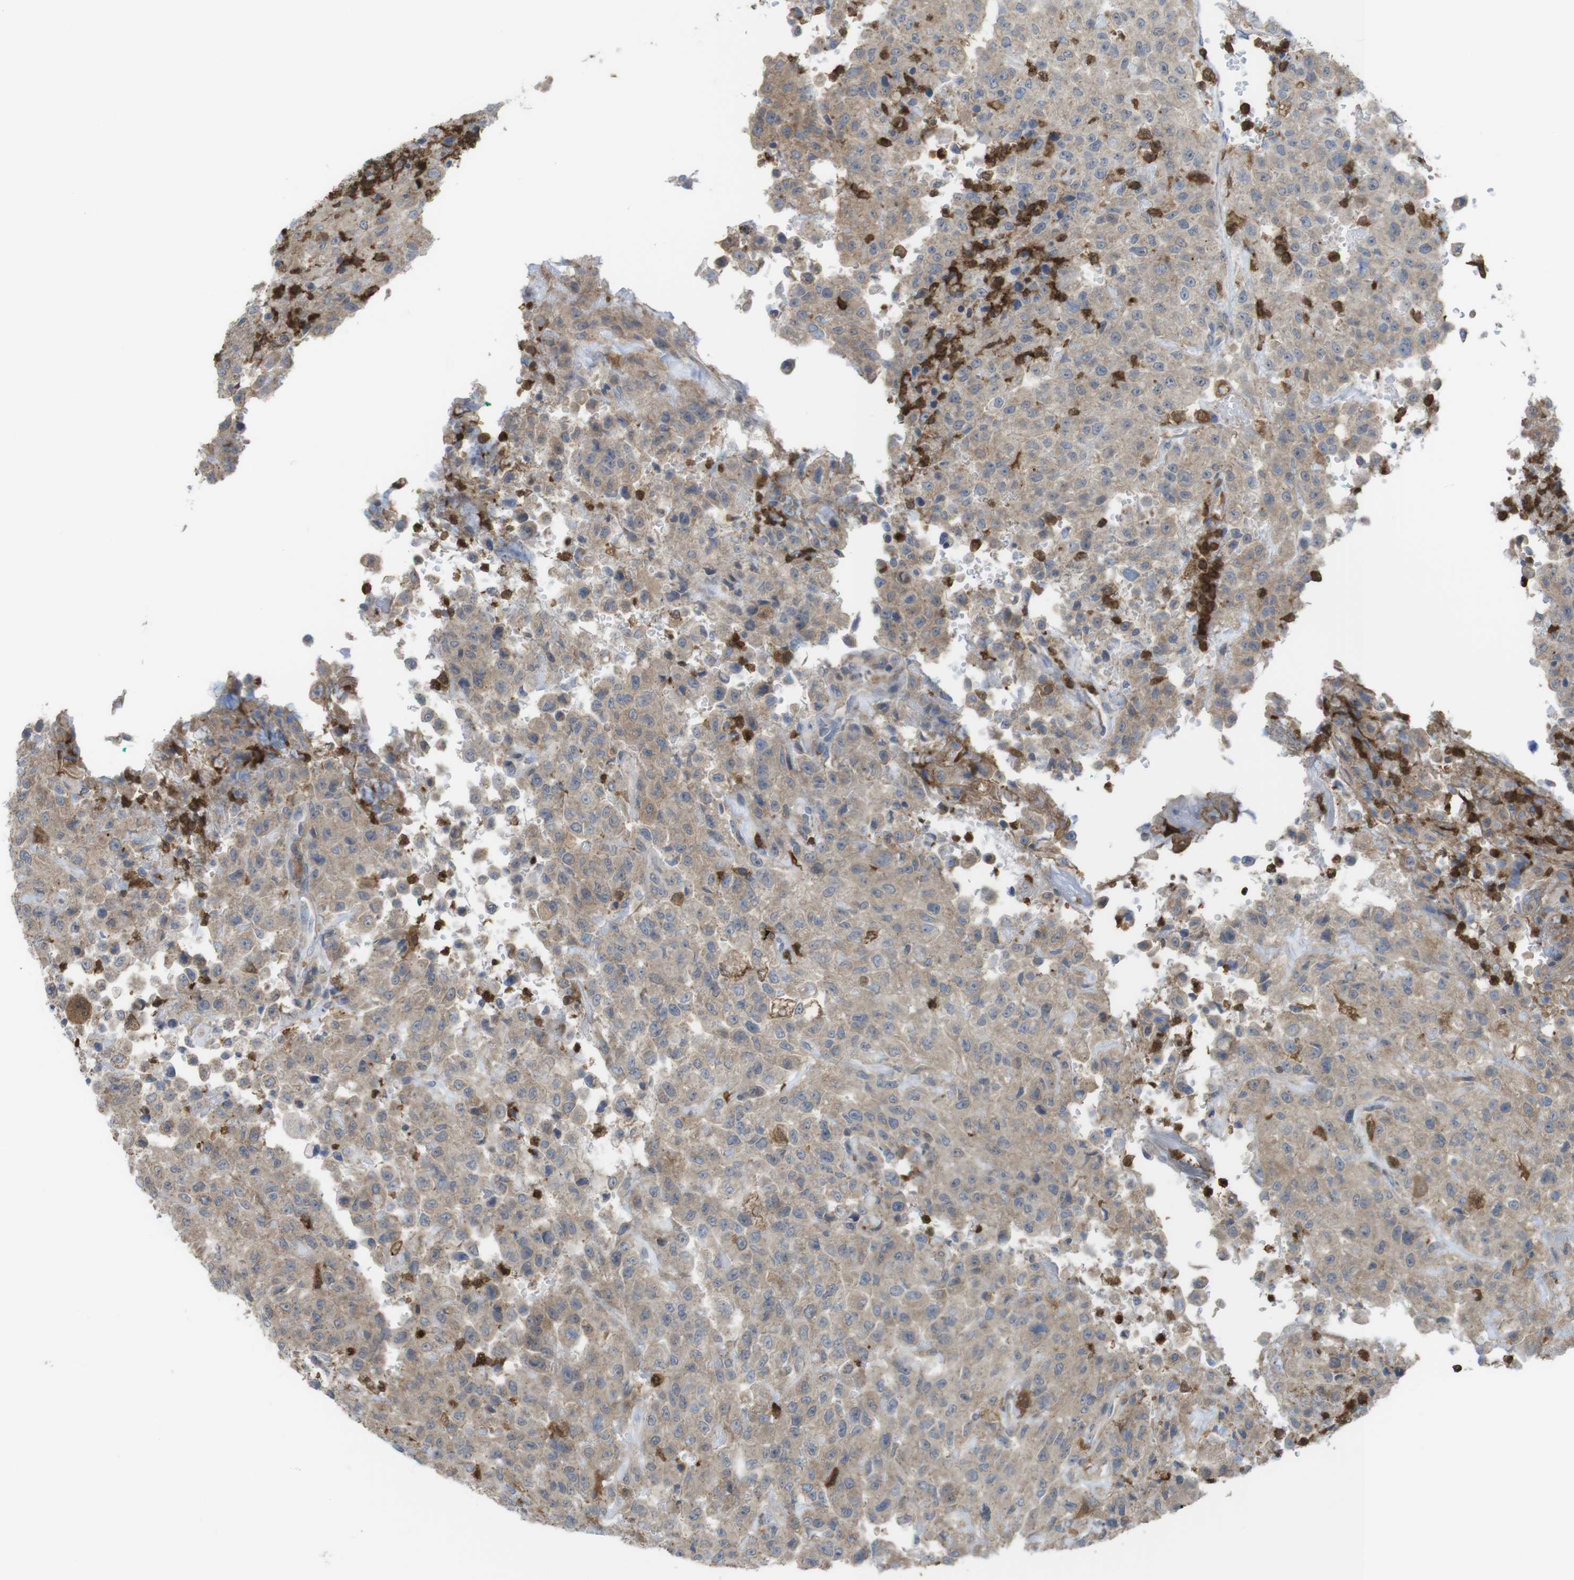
{"staining": {"intensity": "weak", "quantity": ">75%", "location": "cytoplasmic/membranous"}, "tissue": "urothelial cancer", "cell_type": "Tumor cells", "image_type": "cancer", "snomed": [{"axis": "morphology", "description": "Urothelial carcinoma, High grade"}, {"axis": "topography", "description": "Urinary bladder"}], "caption": "Protein expression analysis of urothelial cancer exhibits weak cytoplasmic/membranous positivity in about >75% of tumor cells.", "gene": "PRKCD", "patient": {"sex": "male", "age": 46}}